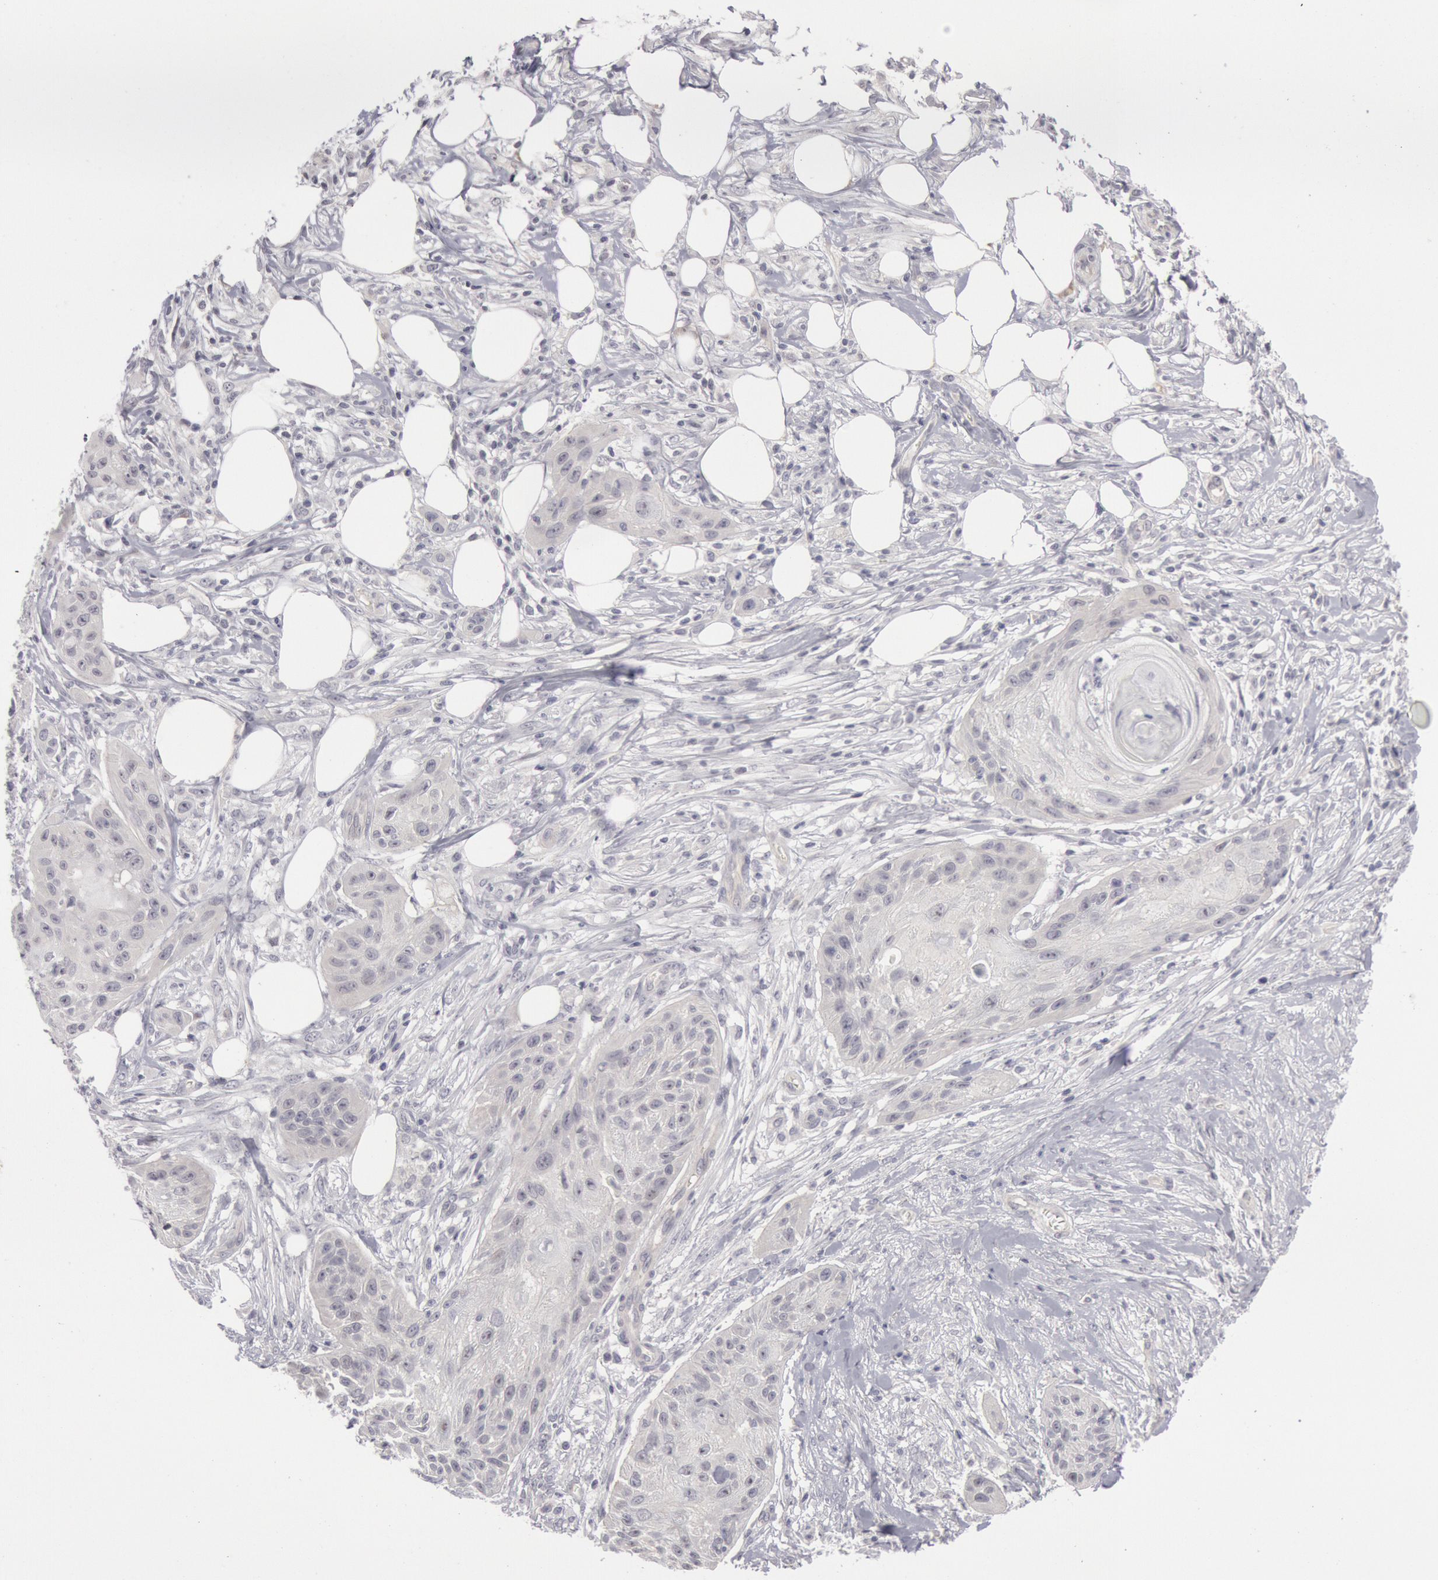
{"staining": {"intensity": "negative", "quantity": "none", "location": "none"}, "tissue": "skin cancer", "cell_type": "Tumor cells", "image_type": "cancer", "snomed": [{"axis": "morphology", "description": "Squamous cell carcinoma, NOS"}, {"axis": "topography", "description": "Skin"}], "caption": "High magnification brightfield microscopy of skin squamous cell carcinoma stained with DAB (brown) and counterstained with hematoxylin (blue): tumor cells show no significant staining.", "gene": "JOSD1", "patient": {"sex": "female", "age": 88}}